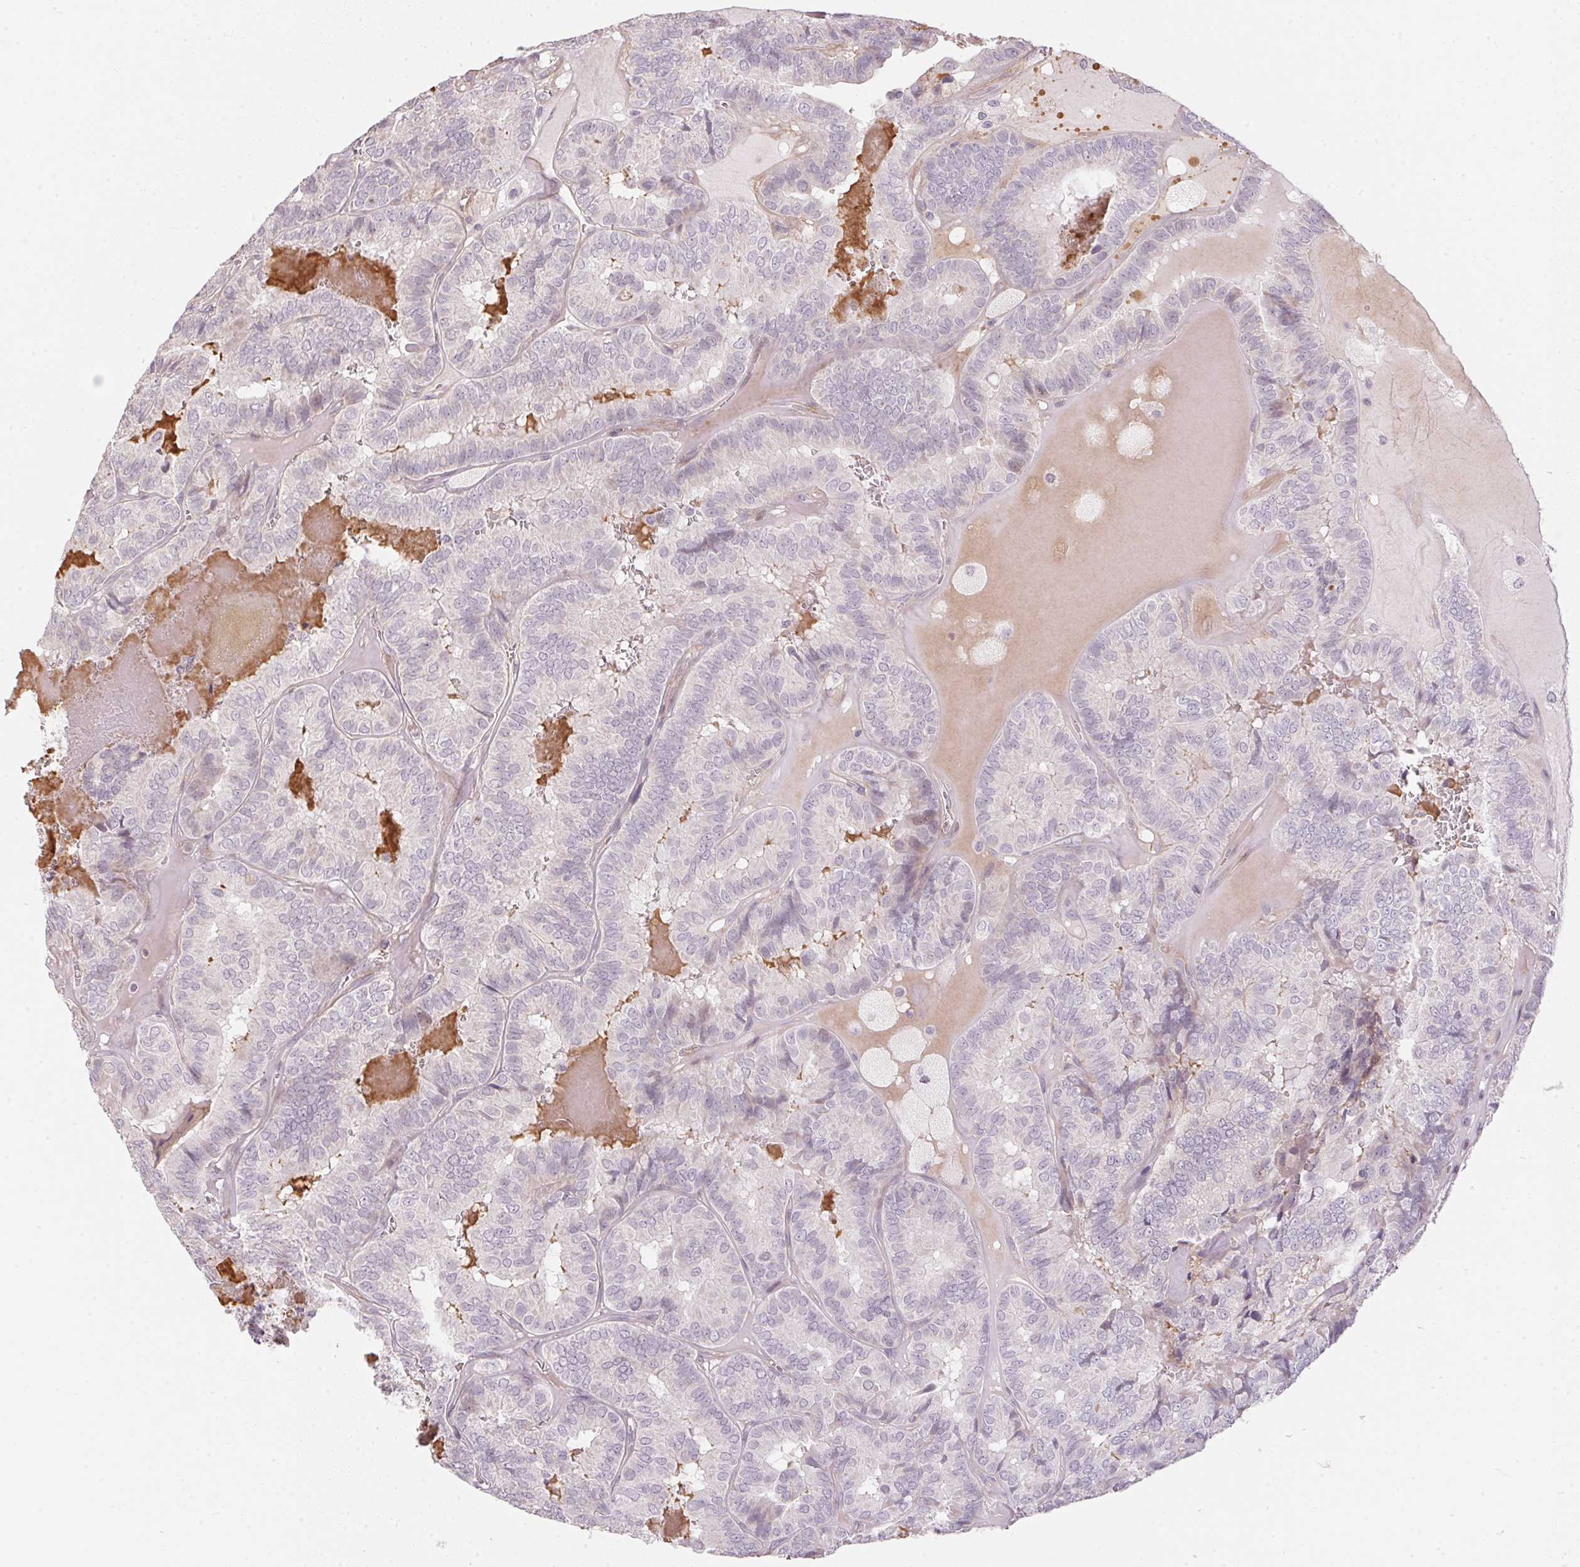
{"staining": {"intensity": "negative", "quantity": "none", "location": "none"}, "tissue": "thyroid cancer", "cell_type": "Tumor cells", "image_type": "cancer", "snomed": [{"axis": "morphology", "description": "Papillary adenocarcinoma, NOS"}, {"axis": "topography", "description": "Thyroid gland"}], "caption": "Protein analysis of thyroid papillary adenocarcinoma displays no significant positivity in tumor cells.", "gene": "GDAP1L1", "patient": {"sex": "female", "age": 75}}